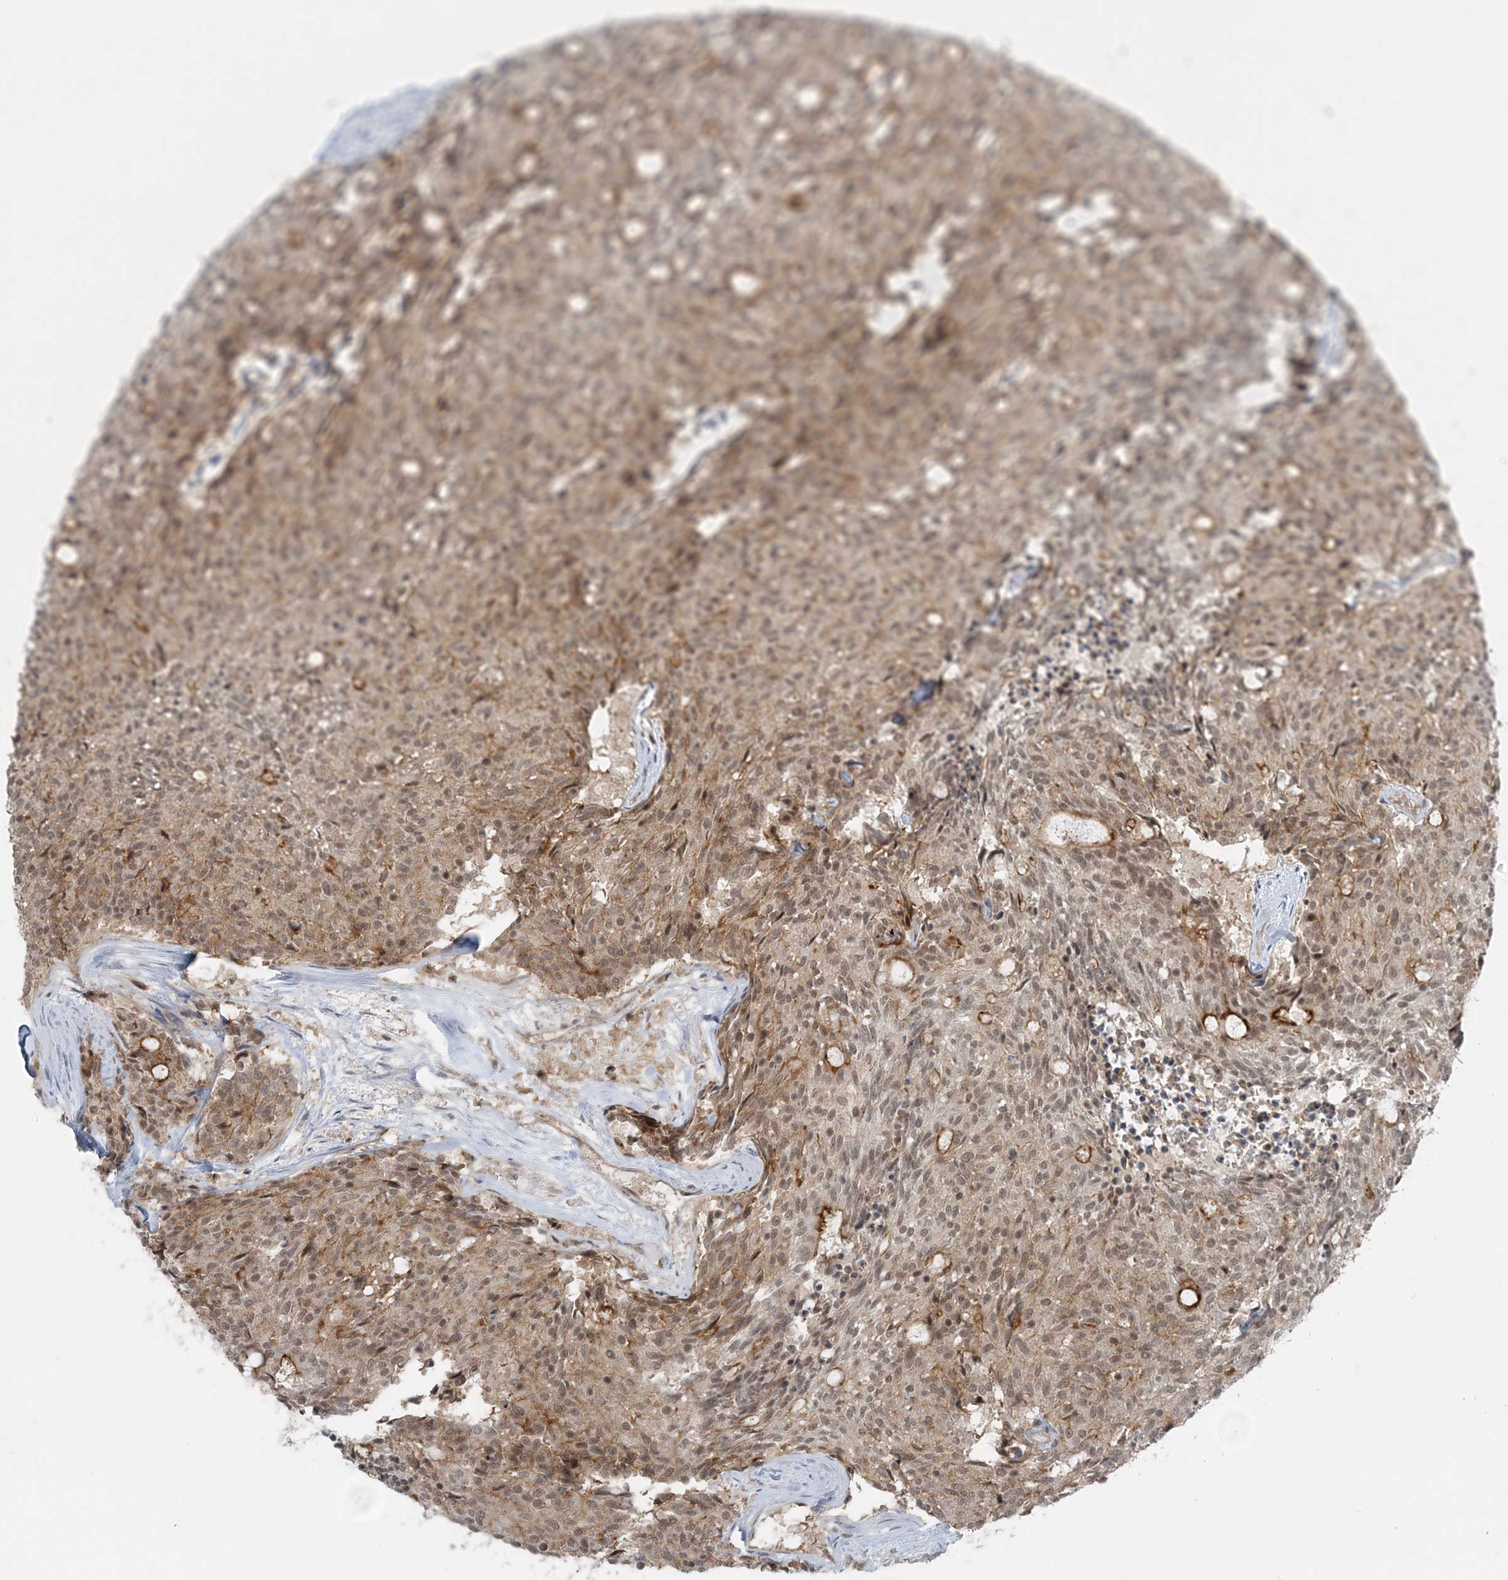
{"staining": {"intensity": "moderate", "quantity": ">75%", "location": "cytoplasmic/membranous,nuclear"}, "tissue": "carcinoid", "cell_type": "Tumor cells", "image_type": "cancer", "snomed": [{"axis": "morphology", "description": "Carcinoid, malignant, NOS"}, {"axis": "topography", "description": "Pancreas"}], "caption": "An IHC photomicrograph of tumor tissue is shown. Protein staining in brown labels moderate cytoplasmic/membranous and nuclear positivity in carcinoid within tumor cells.", "gene": "ATP11A", "patient": {"sex": "female", "age": 54}}